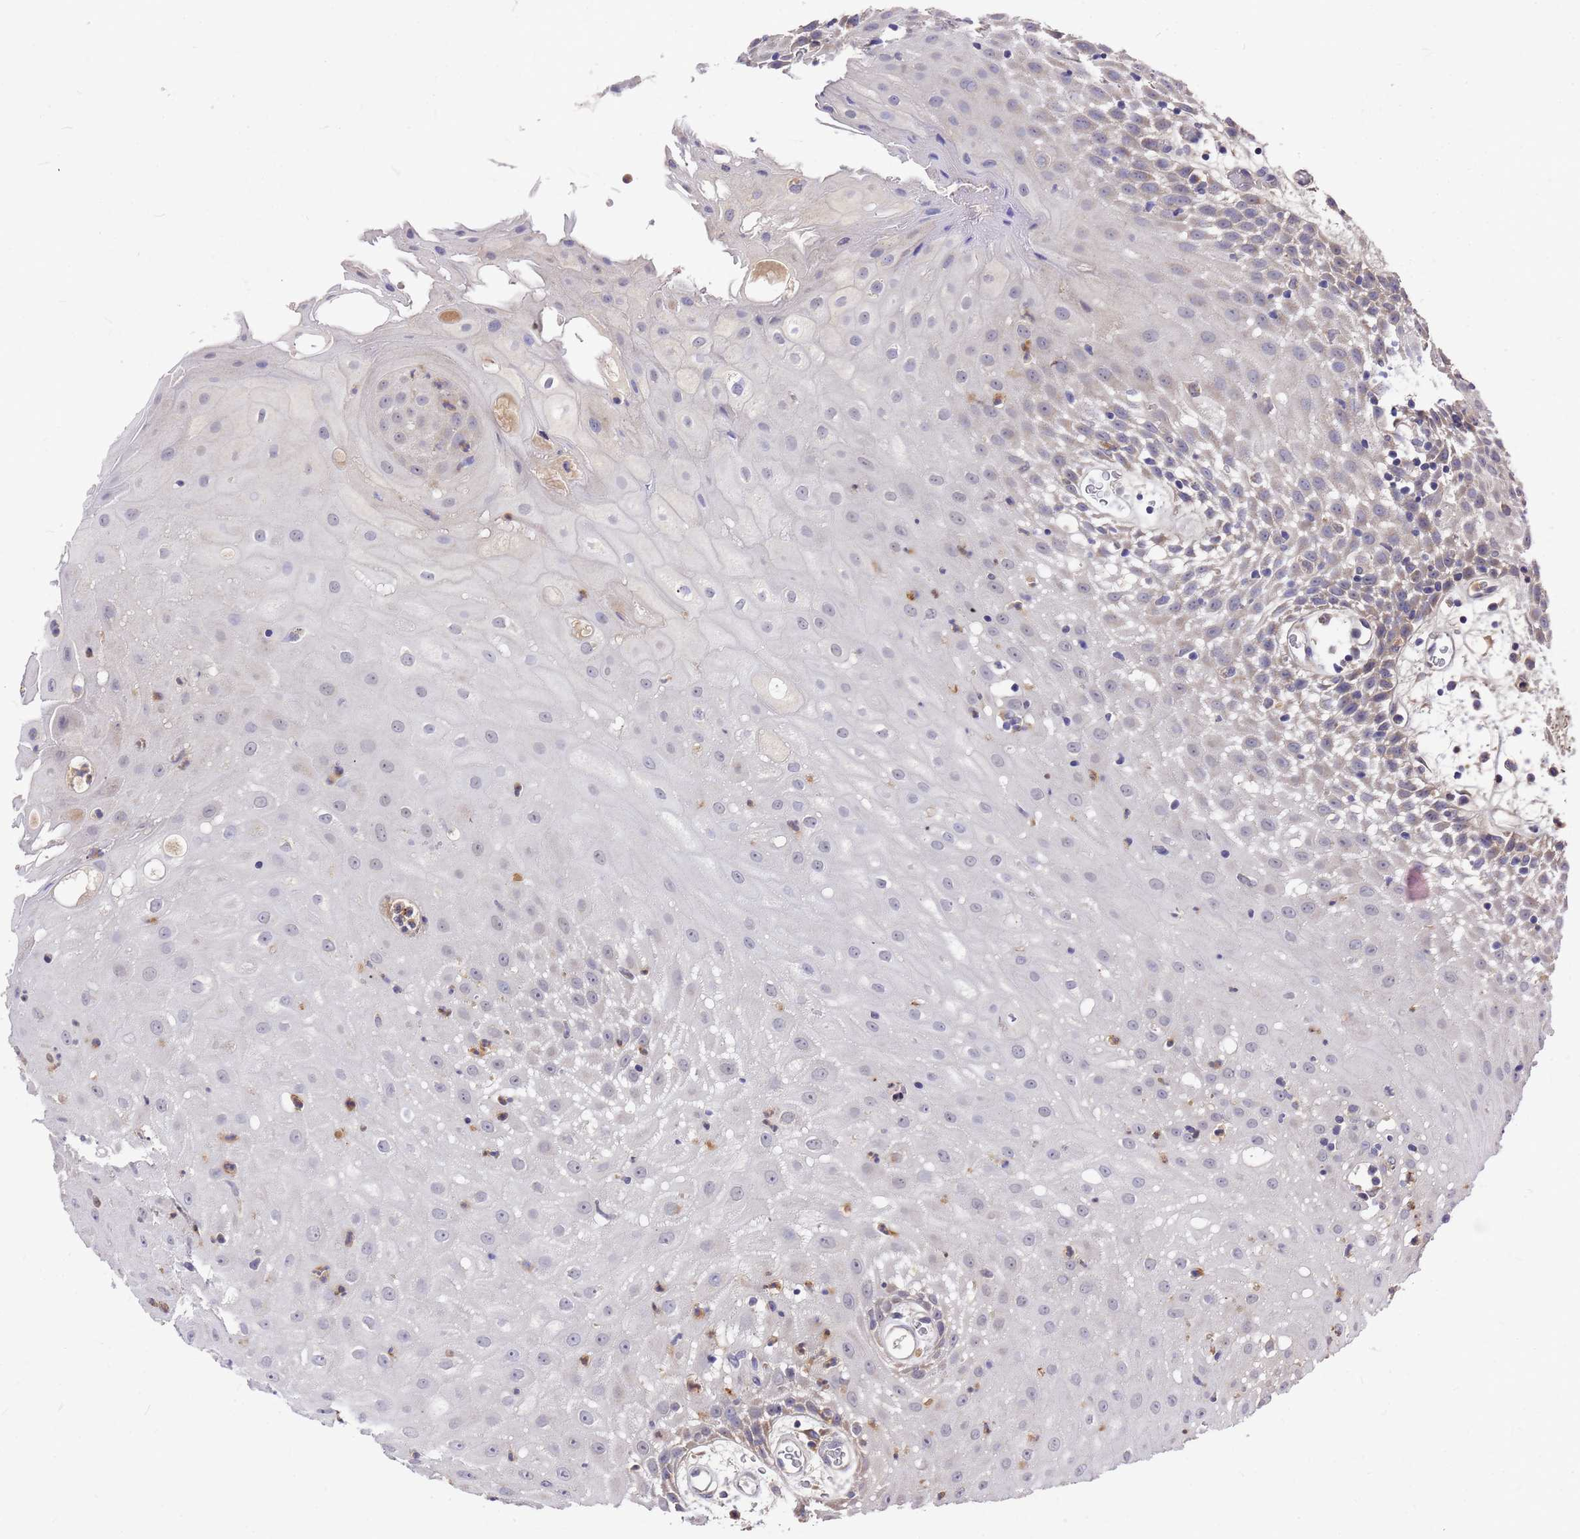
{"staining": {"intensity": "weak", "quantity": "<25%", "location": "cytoplasmic/membranous"}, "tissue": "oral mucosa", "cell_type": "Squamous epithelial cells", "image_type": "normal", "snomed": [{"axis": "morphology", "description": "Normal tissue, NOS"}, {"axis": "topography", "description": "Skeletal muscle"}, {"axis": "topography", "description": "Oral tissue"}, {"axis": "topography", "description": "Salivary gland"}, {"axis": "topography", "description": "Peripheral nerve tissue"}], "caption": "Immunohistochemistry (IHC) of unremarkable human oral mucosa displays no positivity in squamous epithelial cells. The staining was performed using DAB to visualize the protein expression in brown, while the nuclei were stained in blue with hematoxylin (Magnification: 20x).", "gene": "ZNF717", "patient": {"sex": "male", "age": 54}}